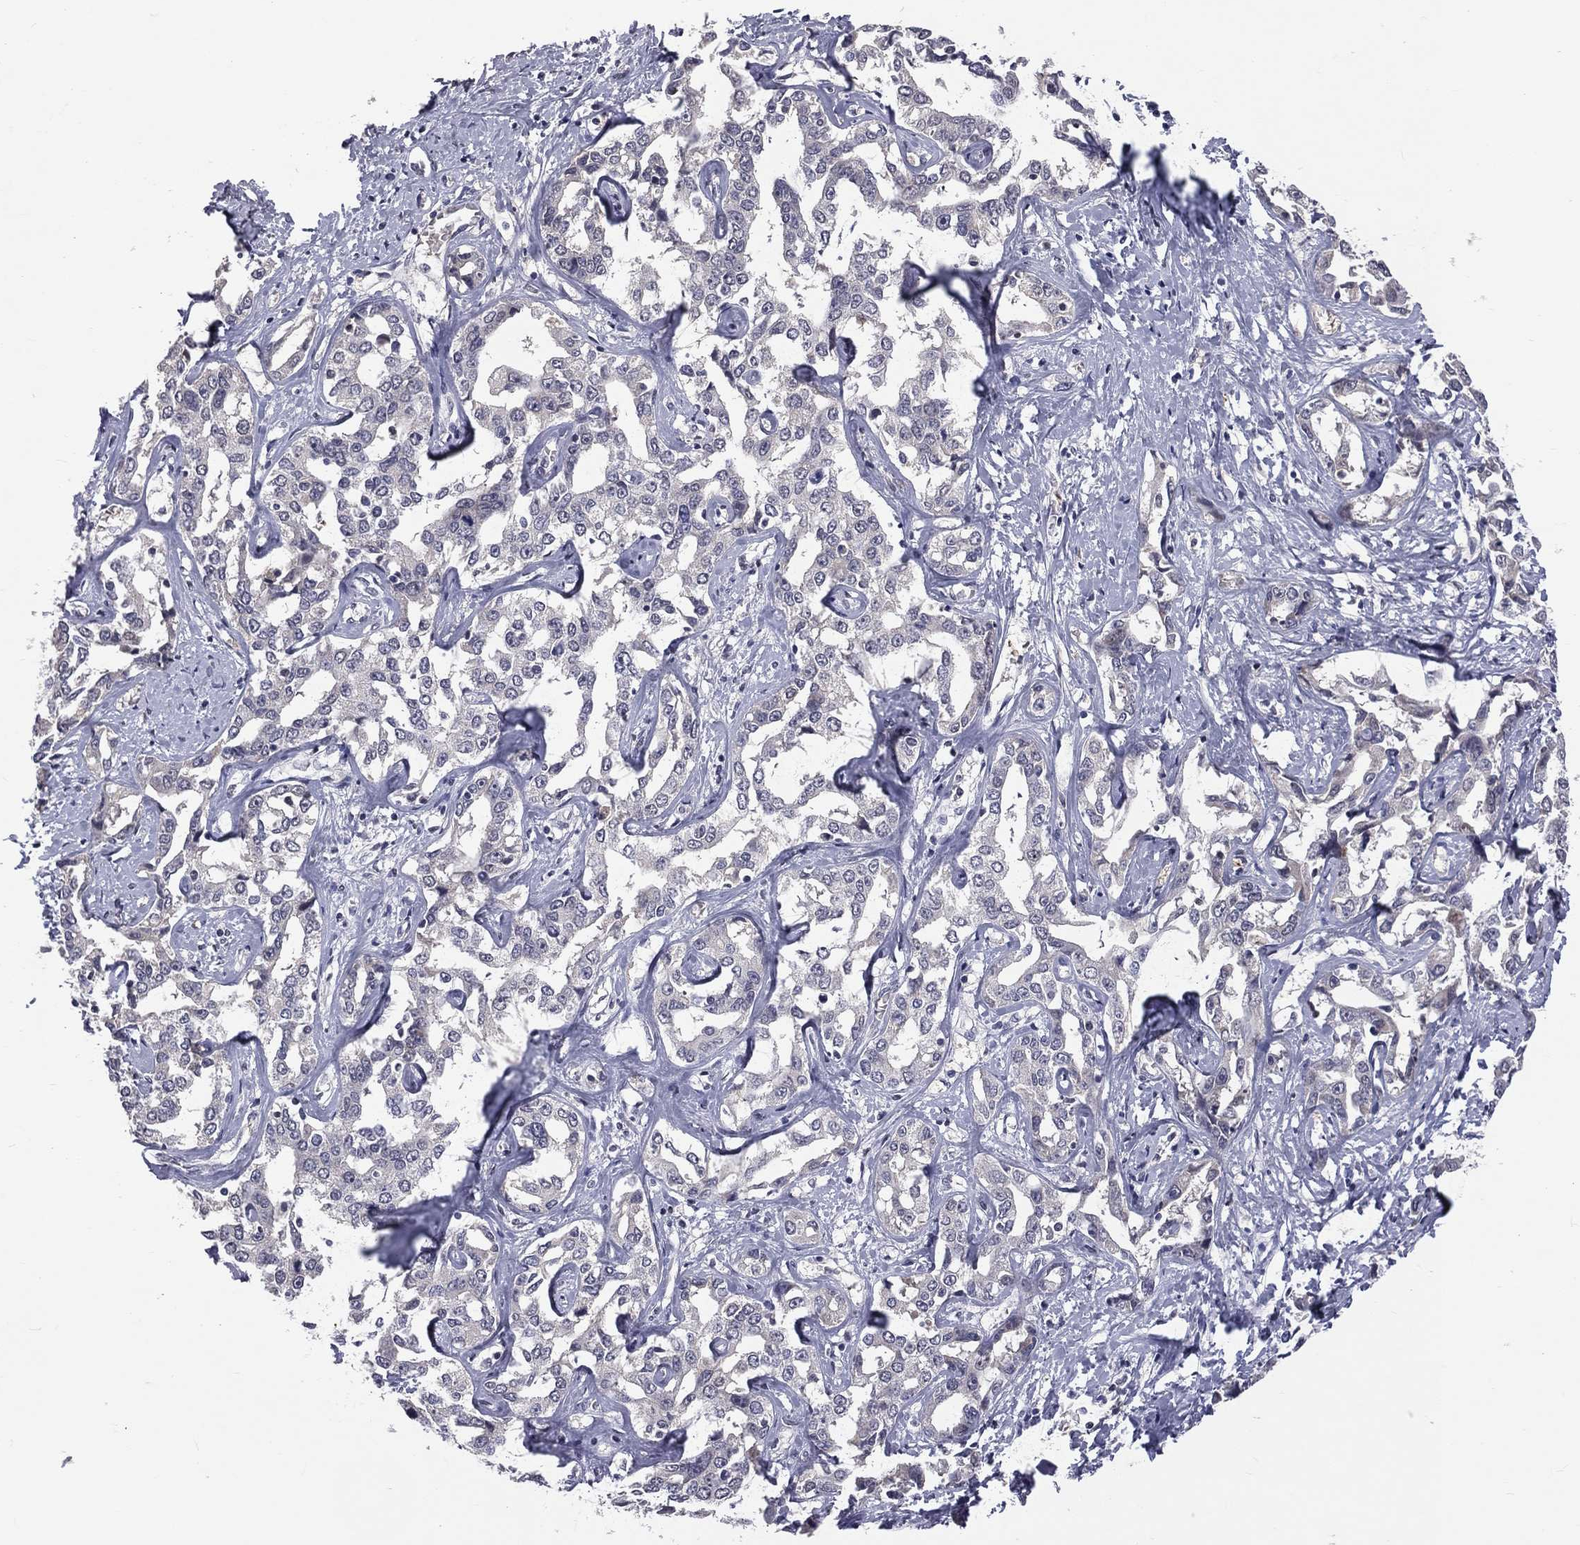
{"staining": {"intensity": "negative", "quantity": "none", "location": "none"}, "tissue": "liver cancer", "cell_type": "Tumor cells", "image_type": "cancer", "snomed": [{"axis": "morphology", "description": "Cholangiocarcinoma"}, {"axis": "topography", "description": "Liver"}], "caption": "An immunohistochemistry (IHC) image of liver cancer is shown. There is no staining in tumor cells of liver cancer.", "gene": "DSG4", "patient": {"sex": "male", "age": 59}}